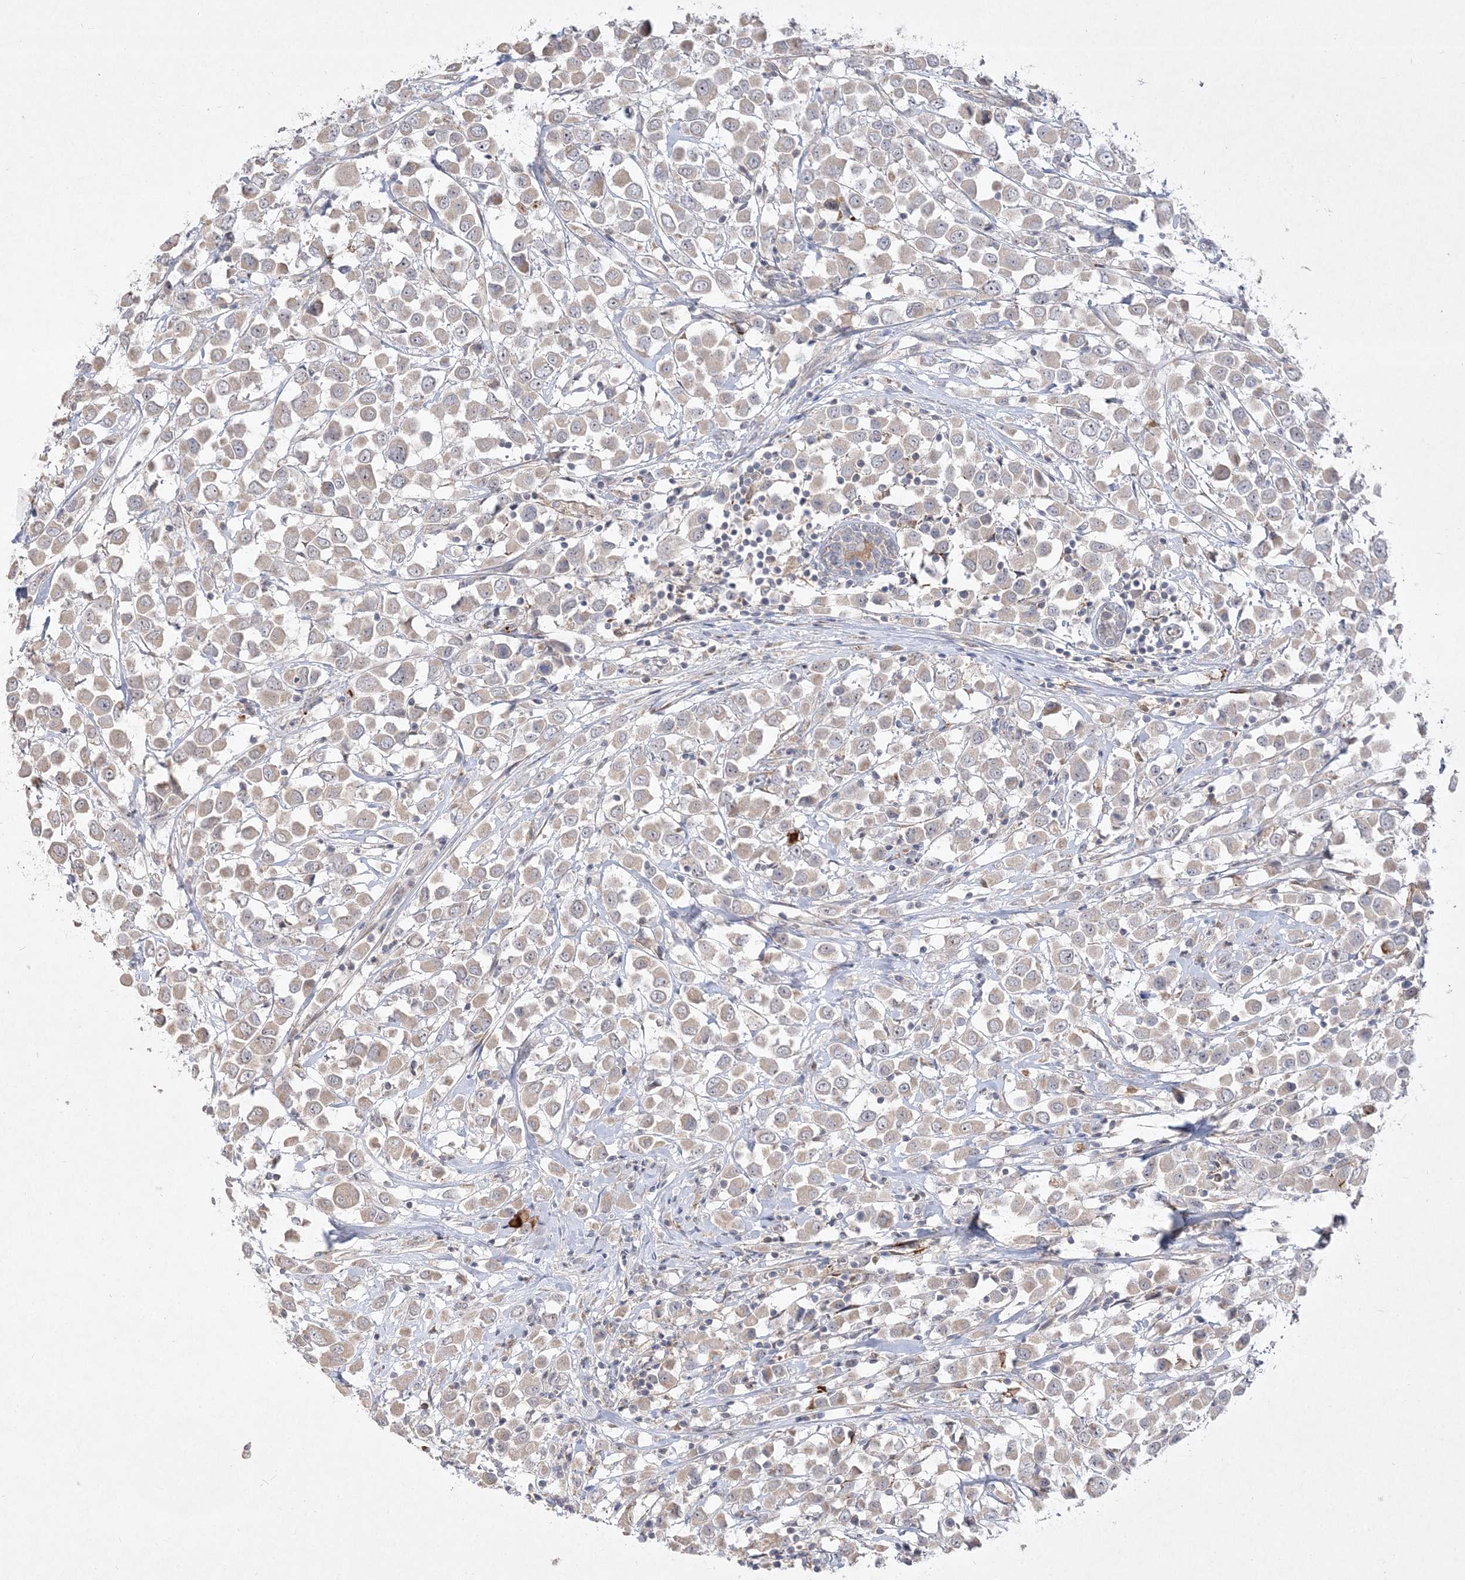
{"staining": {"intensity": "weak", "quantity": "<25%", "location": "cytoplasmic/membranous"}, "tissue": "breast cancer", "cell_type": "Tumor cells", "image_type": "cancer", "snomed": [{"axis": "morphology", "description": "Duct carcinoma"}, {"axis": "topography", "description": "Breast"}], "caption": "Immunohistochemistry image of breast intraductal carcinoma stained for a protein (brown), which displays no staining in tumor cells.", "gene": "CLNK", "patient": {"sex": "female", "age": 61}}